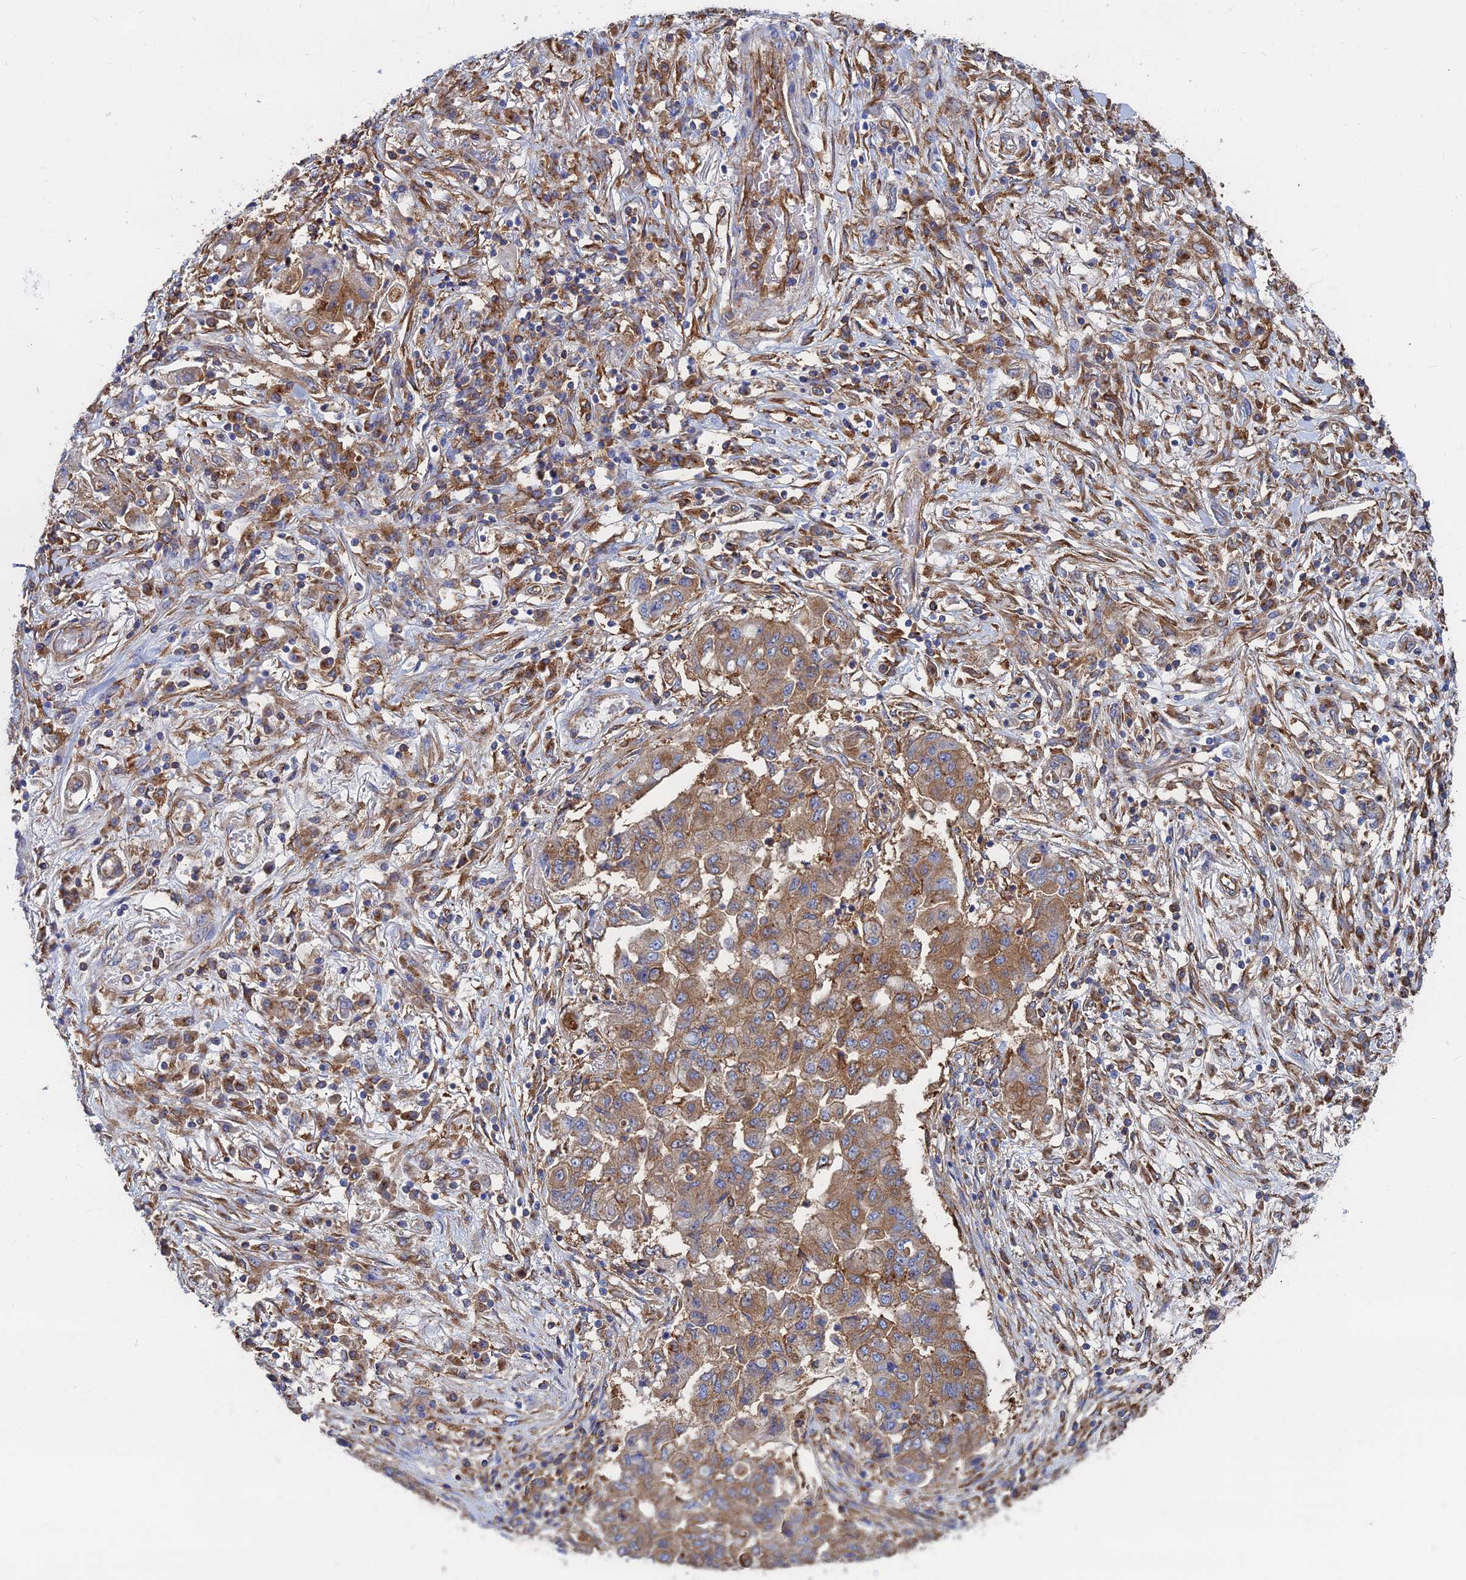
{"staining": {"intensity": "moderate", "quantity": ">75%", "location": "cytoplasmic/membranous"}, "tissue": "lung cancer", "cell_type": "Tumor cells", "image_type": "cancer", "snomed": [{"axis": "morphology", "description": "Squamous cell carcinoma, NOS"}, {"axis": "topography", "description": "Lung"}], "caption": "This photomicrograph exhibits immunohistochemistry (IHC) staining of lung cancer (squamous cell carcinoma), with medium moderate cytoplasmic/membranous expression in about >75% of tumor cells.", "gene": "GPR42", "patient": {"sex": "male", "age": 74}}